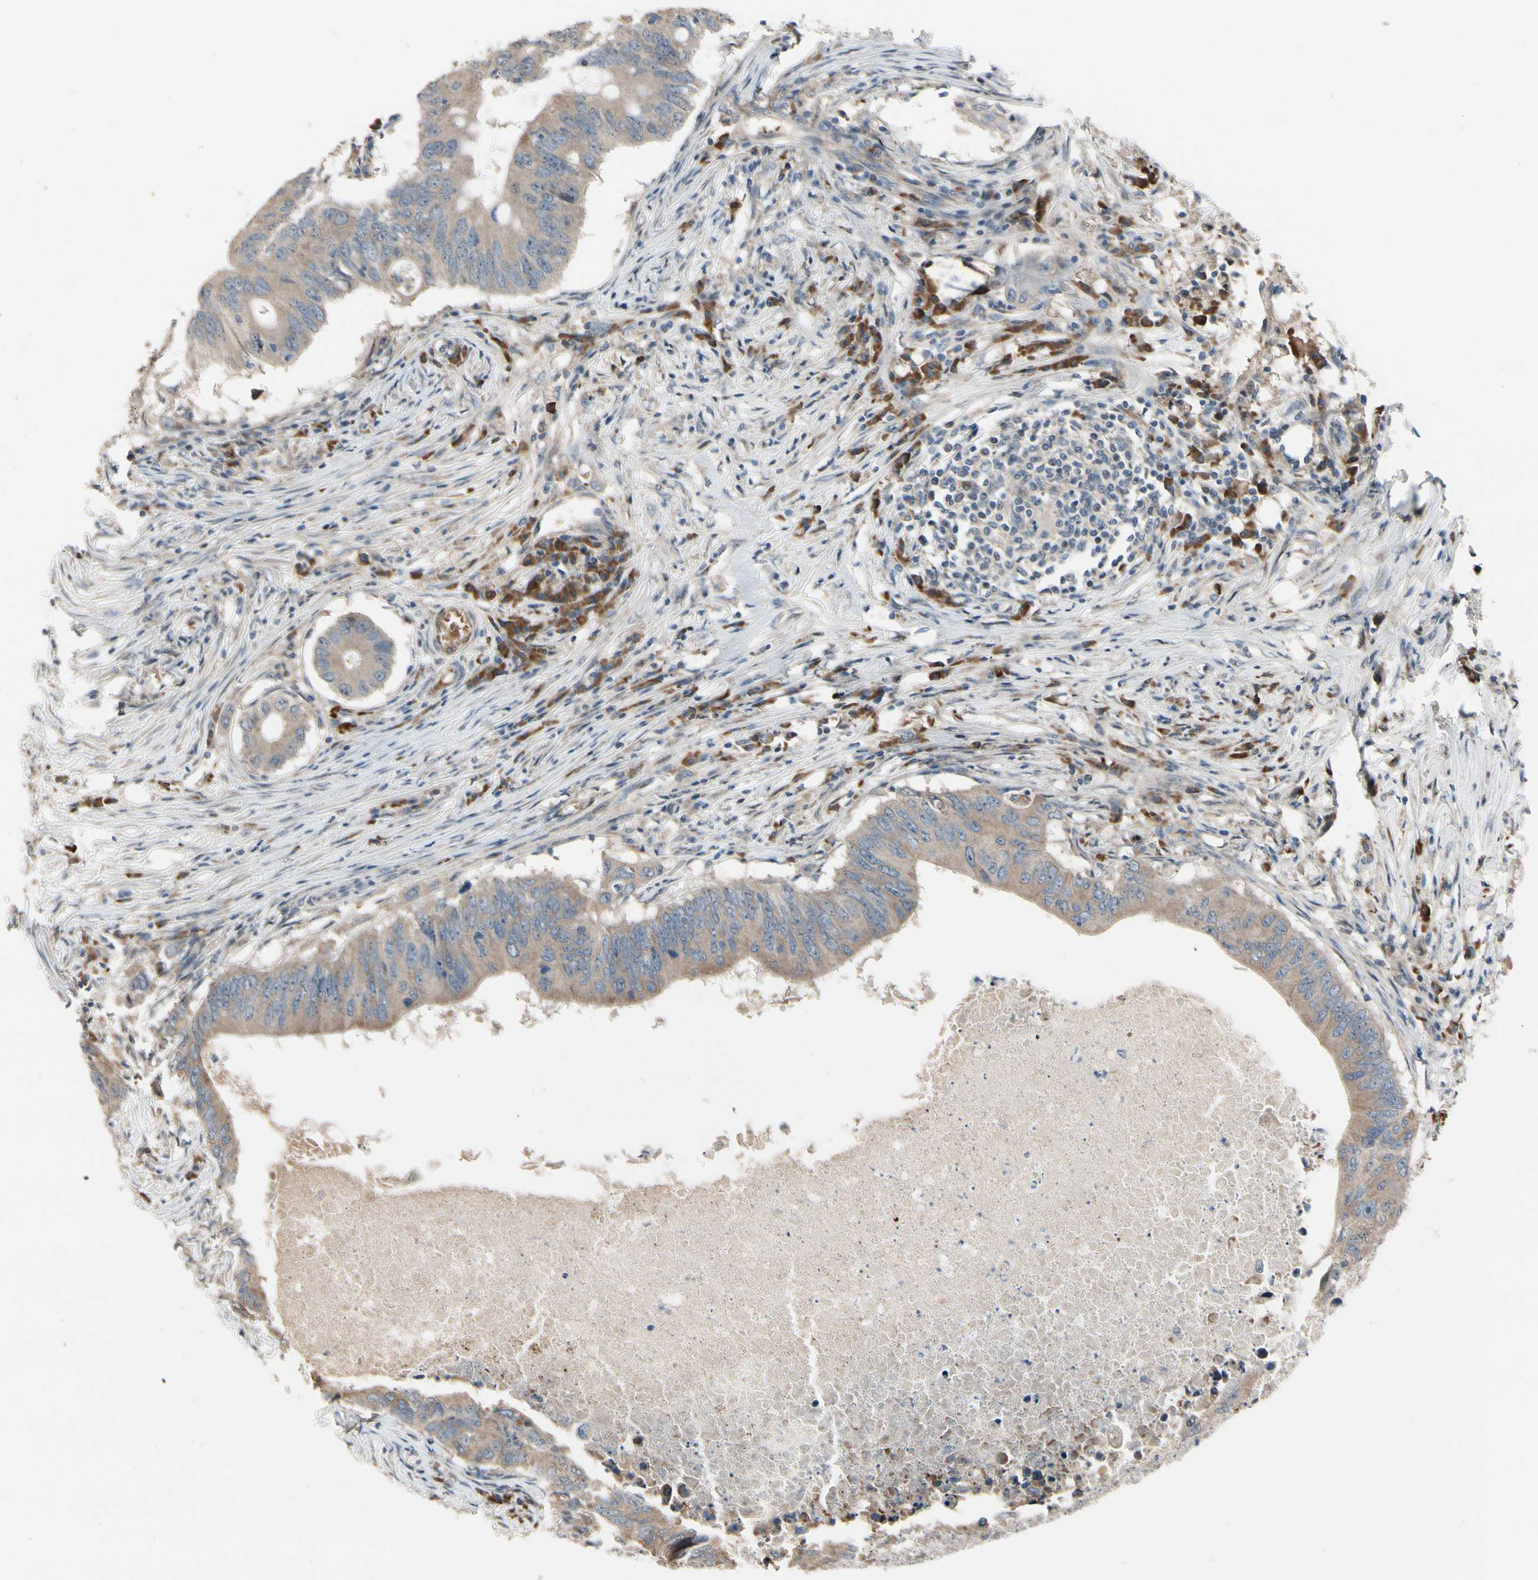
{"staining": {"intensity": "weak", "quantity": ">75%", "location": "cytoplasmic/membranous"}, "tissue": "colorectal cancer", "cell_type": "Tumor cells", "image_type": "cancer", "snomed": [{"axis": "morphology", "description": "Adenocarcinoma, NOS"}, {"axis": "topography", "description": "Colon"}], "caption": "This is a micrograph of immunohistochemistry staining of colorectal adenocarcinoma, which shows weak positivity in the cytoplasmic/membranous of tumor cells.", "gene": "SNX29", "patient": {"sex": "male", "age": 71}}